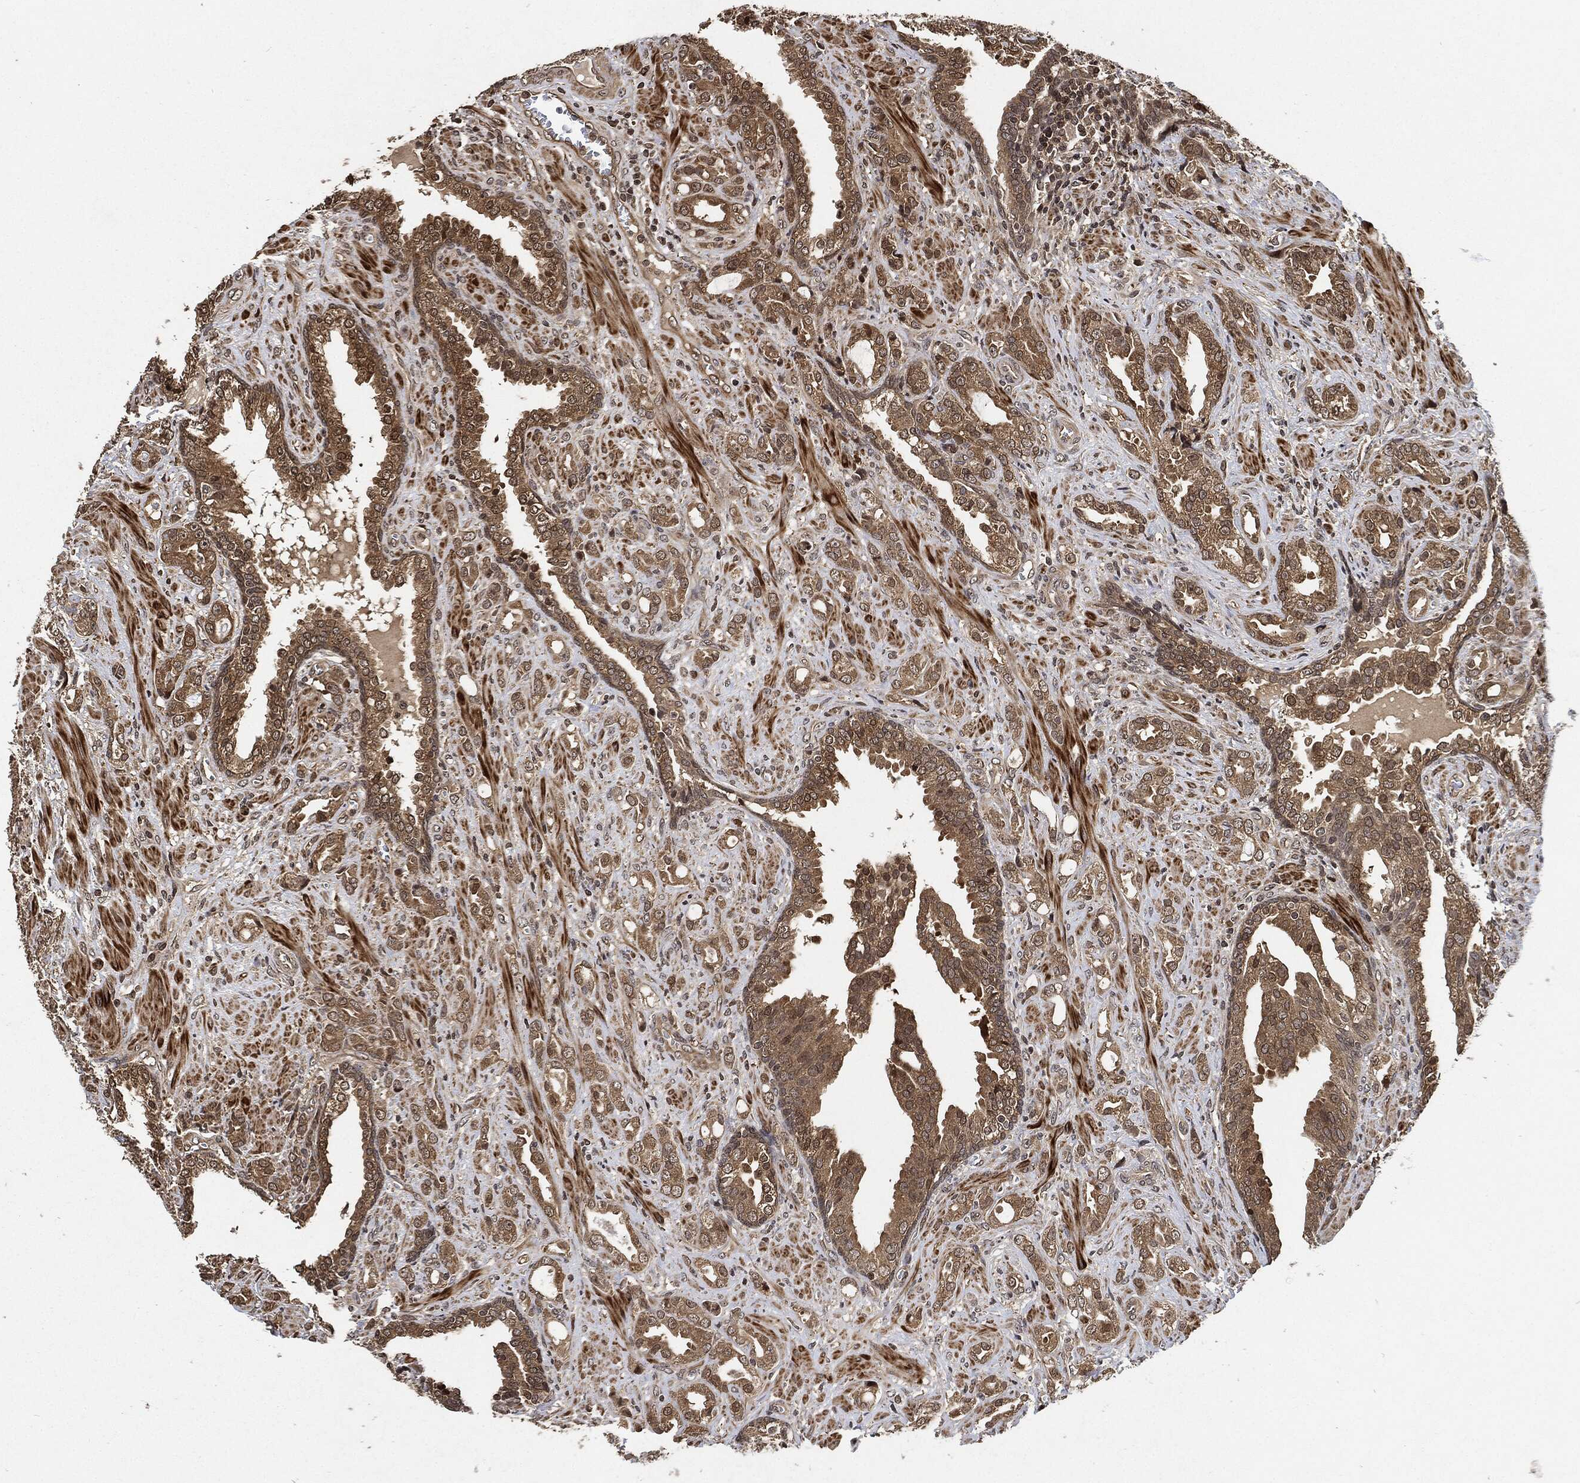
{"staining": {"intensity": "moderate", "quantity": "25%-75%", "location": "cytoplasmic/membranous"}, "tissue": "prostate cancer", "cell_type": "Tumor cells", "image_type": "cancer", "snomed": [{"axis": "morphology", "description": "Adenocarcinoma, NOS"}, {"axis": "topography", "description": "Prostate"}], "caption": "DAB (3,3'-diaminobenzidine) immunohistochemical staining of adenocarcinoma (prostate) exhibits moderate cytoplasmic/membranous protein positivity in about 25%-75% of tumor cells. (Stains: DAB (3,3'-diaminobenzidine) in brown, nuclei in blue, Microscopy: brightfield microscopy at high magnification).", "gene": "PDK1", "patient": {"sex": "male", "age": 57}}